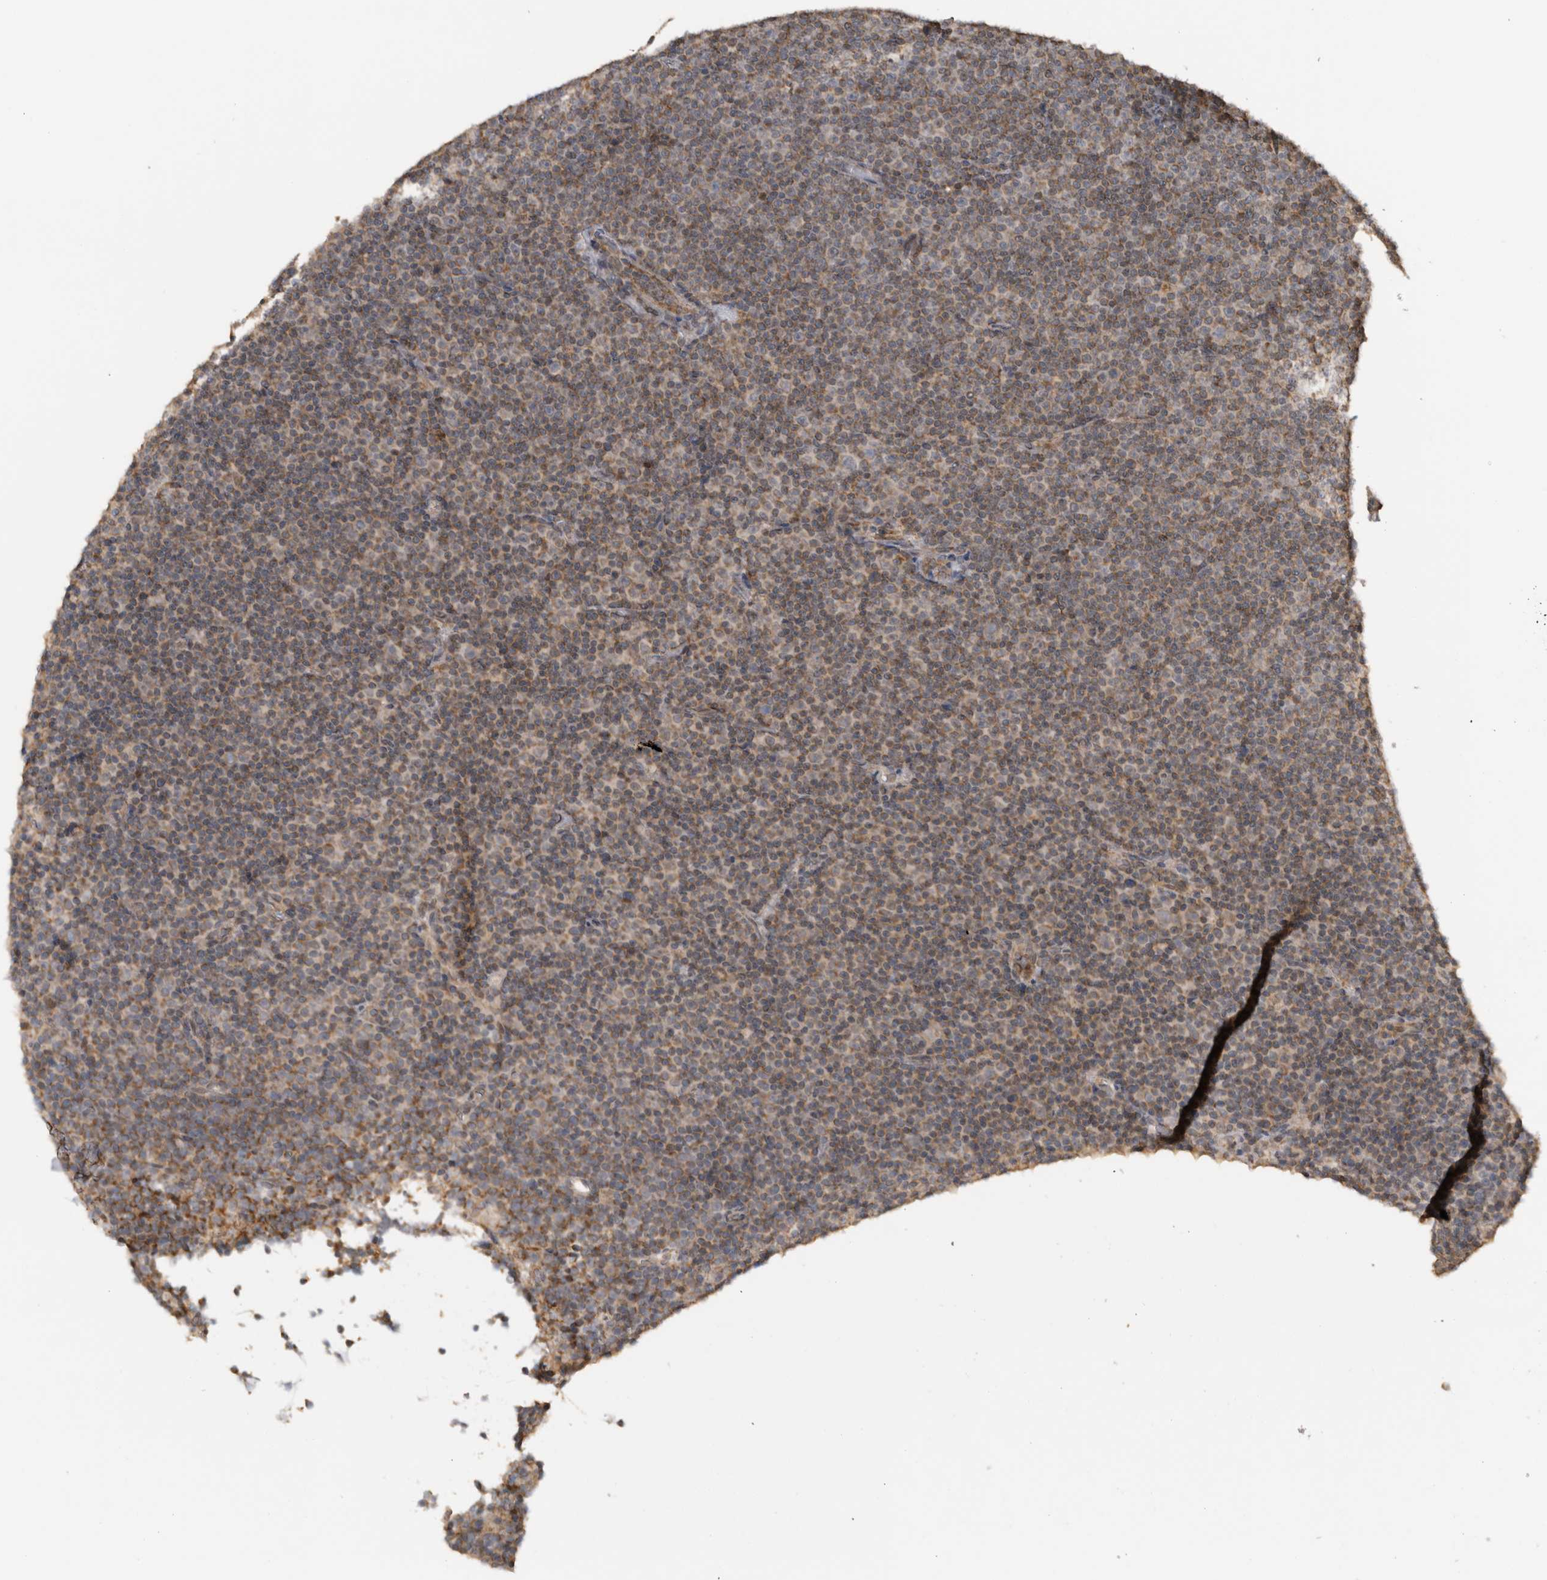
{"staining": {"intensity": "weak", "quantity": "25%-75%", "location": "cytoplasmic/membranous"}, "tissue": "lymphoma", "cell_type": "Tumor cells", "image_type": "cancer", "snomed": [{"axis": "morphology", "description": "Malignant lymphoma, non-Hodgkin's type, Low grade"}, {"axis": "topography", "description": "Lymph node"}], "caption": "A brown stain shows weak cytoplasmic/membranous positivity of a protein in human lymphoma tumor cells. Nuclei are stained in blue.", "gene": "KCNIP1", "patient": {"sex": "female", "age": 67}}